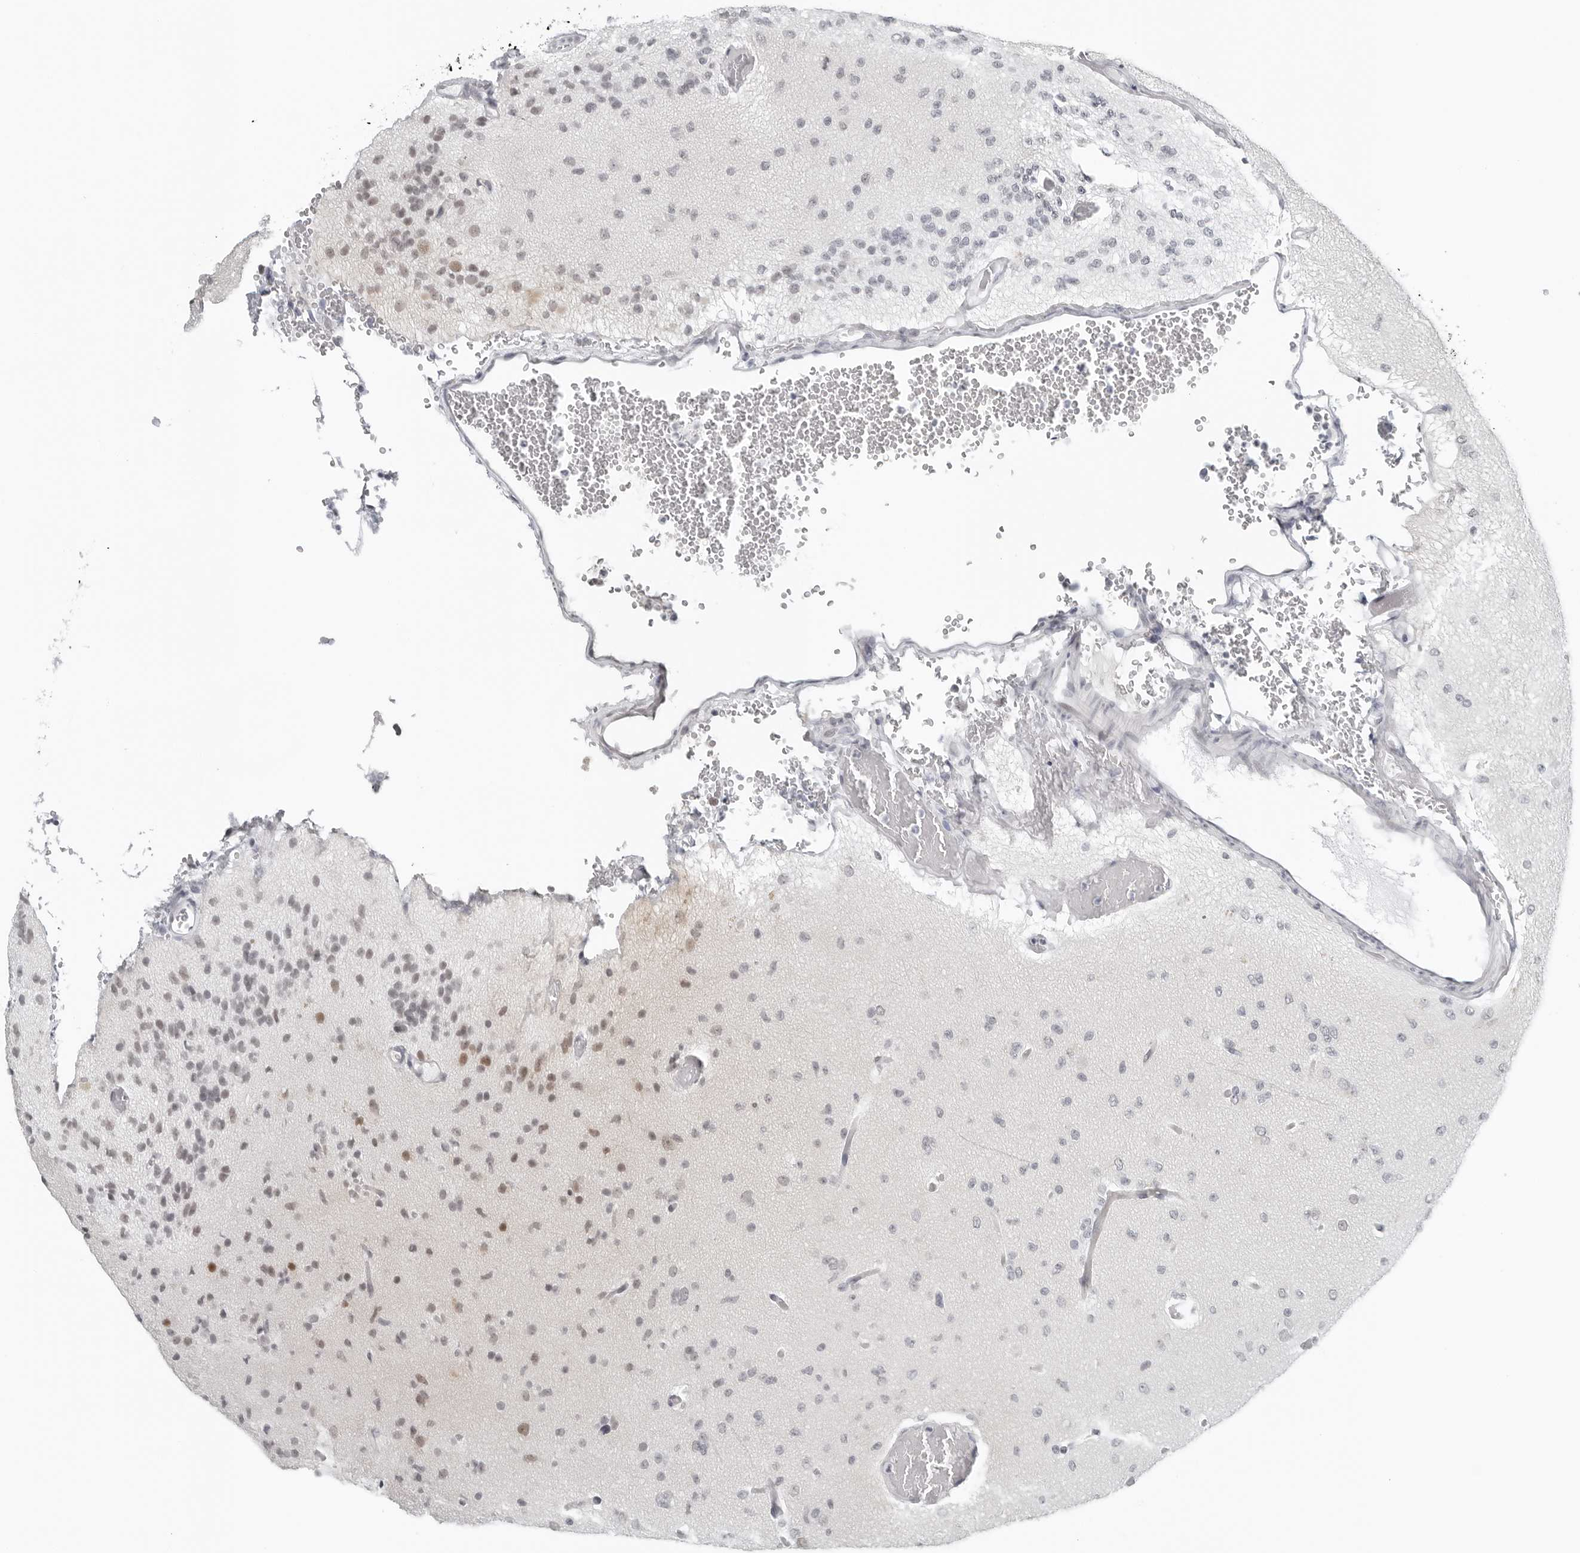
{"staining": {"intensity": "weak", "quantity": "25%-75%", "location": "nuclear"}, "tissue": "glioma", "cell_type": "Tumor cells", "image_type": "cancer", "snomed": [{"axis": "morphology", "description": "Glioma, malignant, Low grade"}, {"axis": "topography", "description": "Brain"}], "caption": "Immunohistochemical staining of malignant glioma (low-grade) displays low levels of weak nuclear protein positivity in about 25%-75% of tumor cells.", "gene": "PPP1R42", "patient": {"sex": "female", "age": 22}}